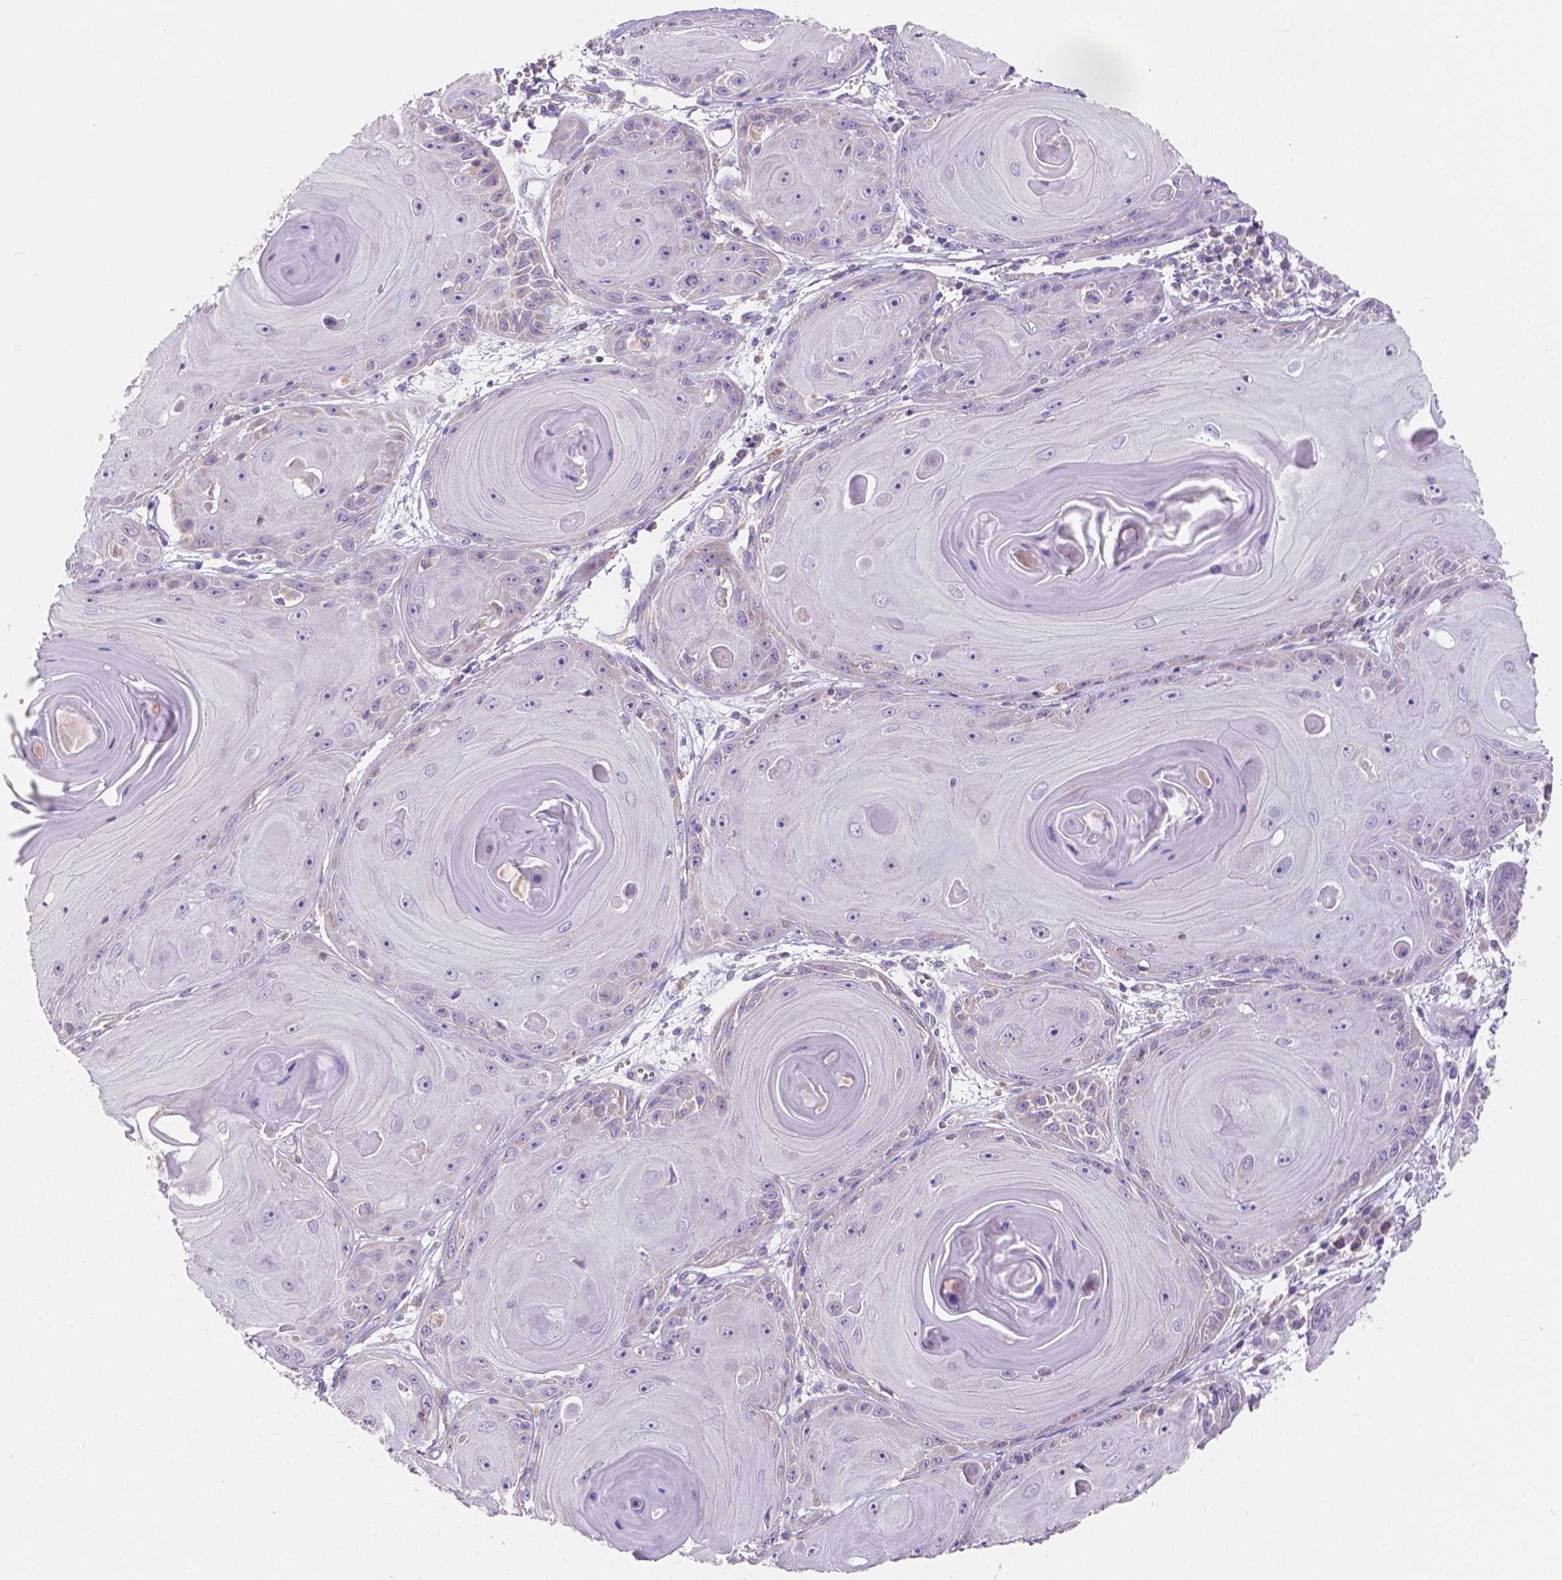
{"staining": {"intensity": "negative", "quantity": "none", "location": "none"}, "tissue": "skin cancer", "cell_type": "Tumor cells", "image_type": "cancer", "snomed": [{"axis": "morphology", "description": "Squamous cell carcinoma, NOS"}, {"axis": "topography", "description": "Skin"}, {"axis": "topography", "description": "Vulva"}], "caption": "This is a image of IHC staining of skin squamous cell carcinoma, which shows no staining in tumor cells.", "gene": "TMEM130", "patient": {"sex": "female", "age": 85}}